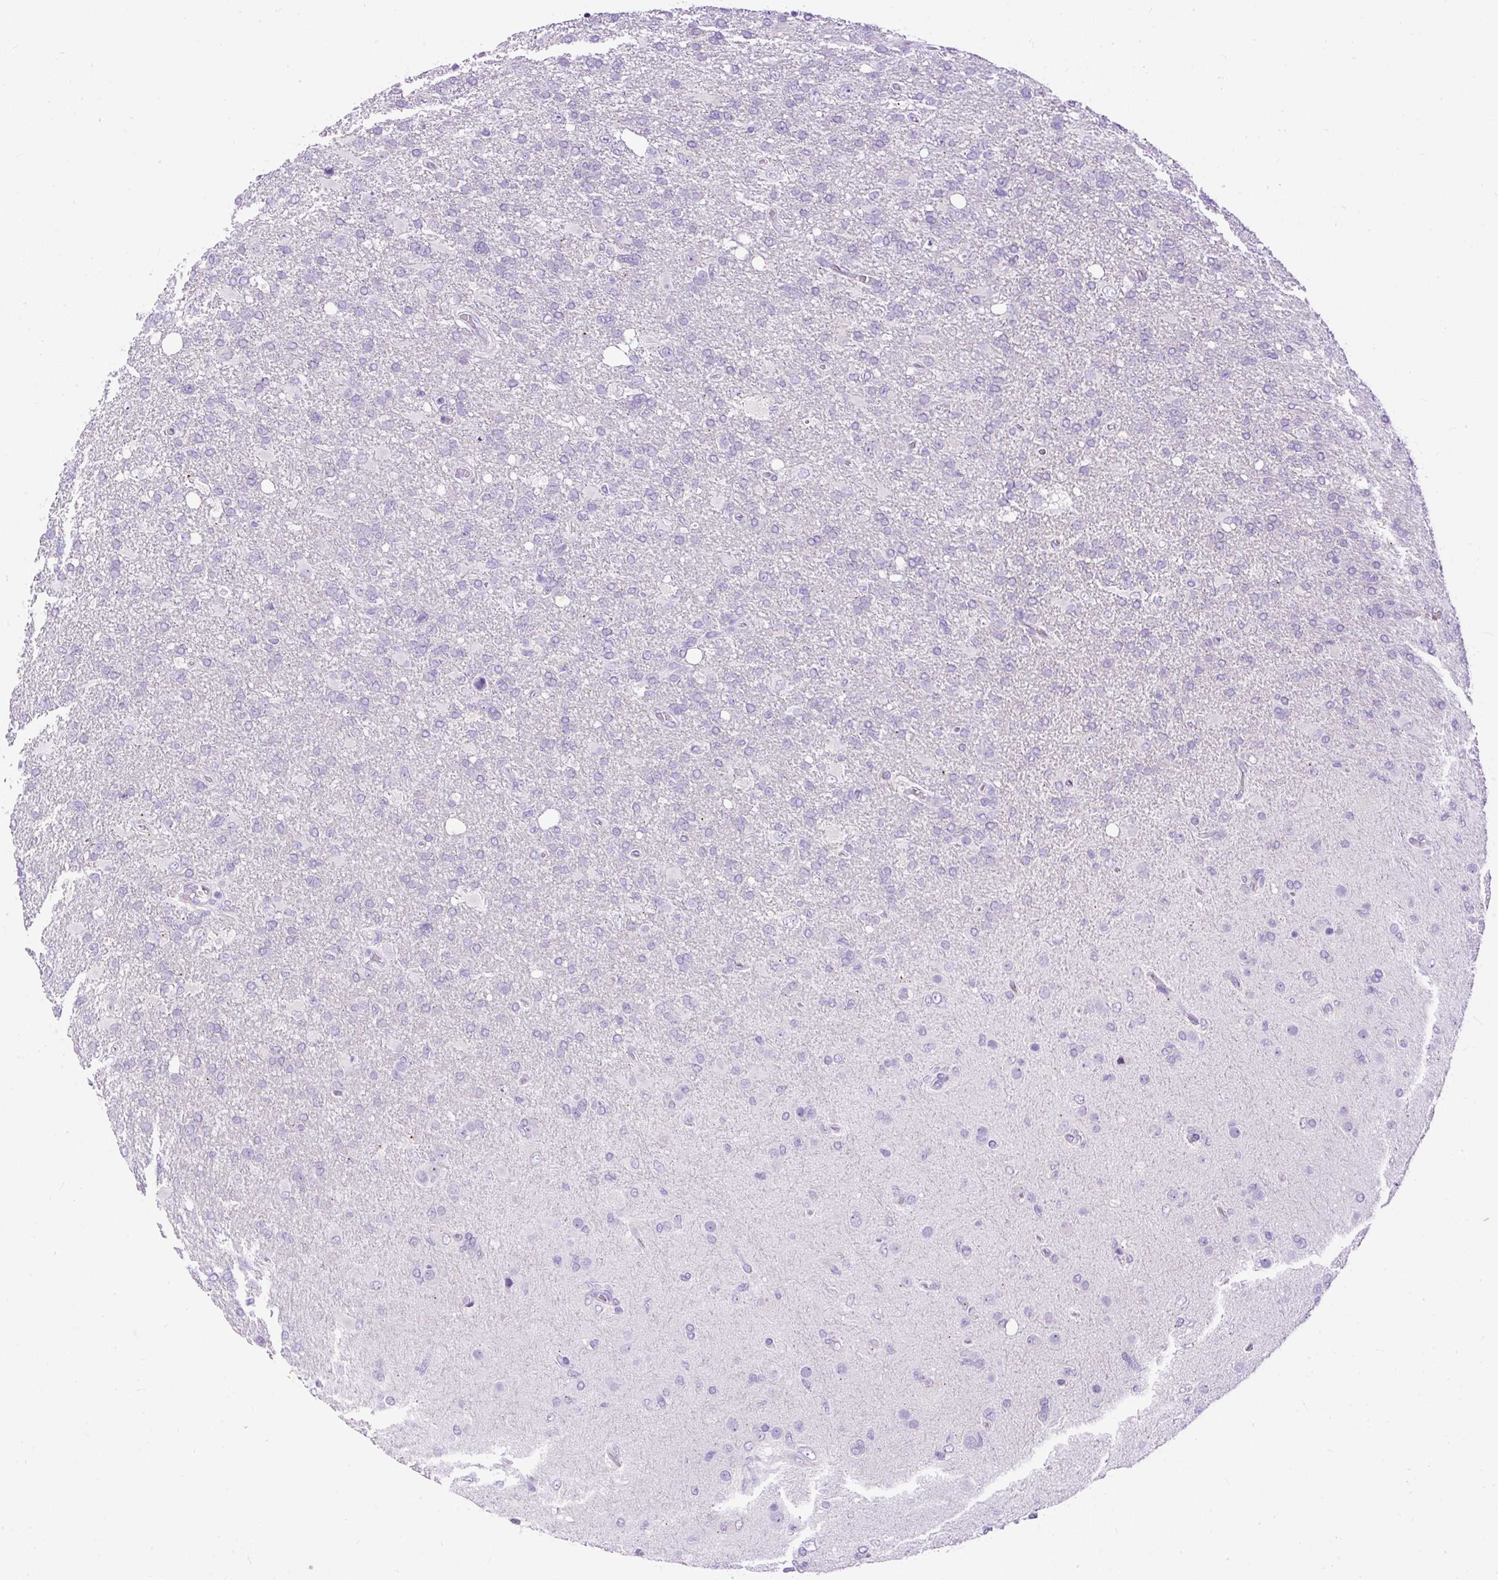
{"staining": {"intensity": "negative", "quantity": "none", "location": "none"}, "tissue": "glioma", "cell_type": "Tumor cells", "image_type": "cancer", "snomed": [{"axis": "morphology", "description": "Glioma, malignant, High grade"}, {"axis": "topography", "description": "Brain"}], "caption": "This is a image of immunohistochemistry staining of high-grade glioma (malignant), which shows no staining in tumor cells.", "gene": "STOX2", "patient": {"sex": "male", "age": 61}}